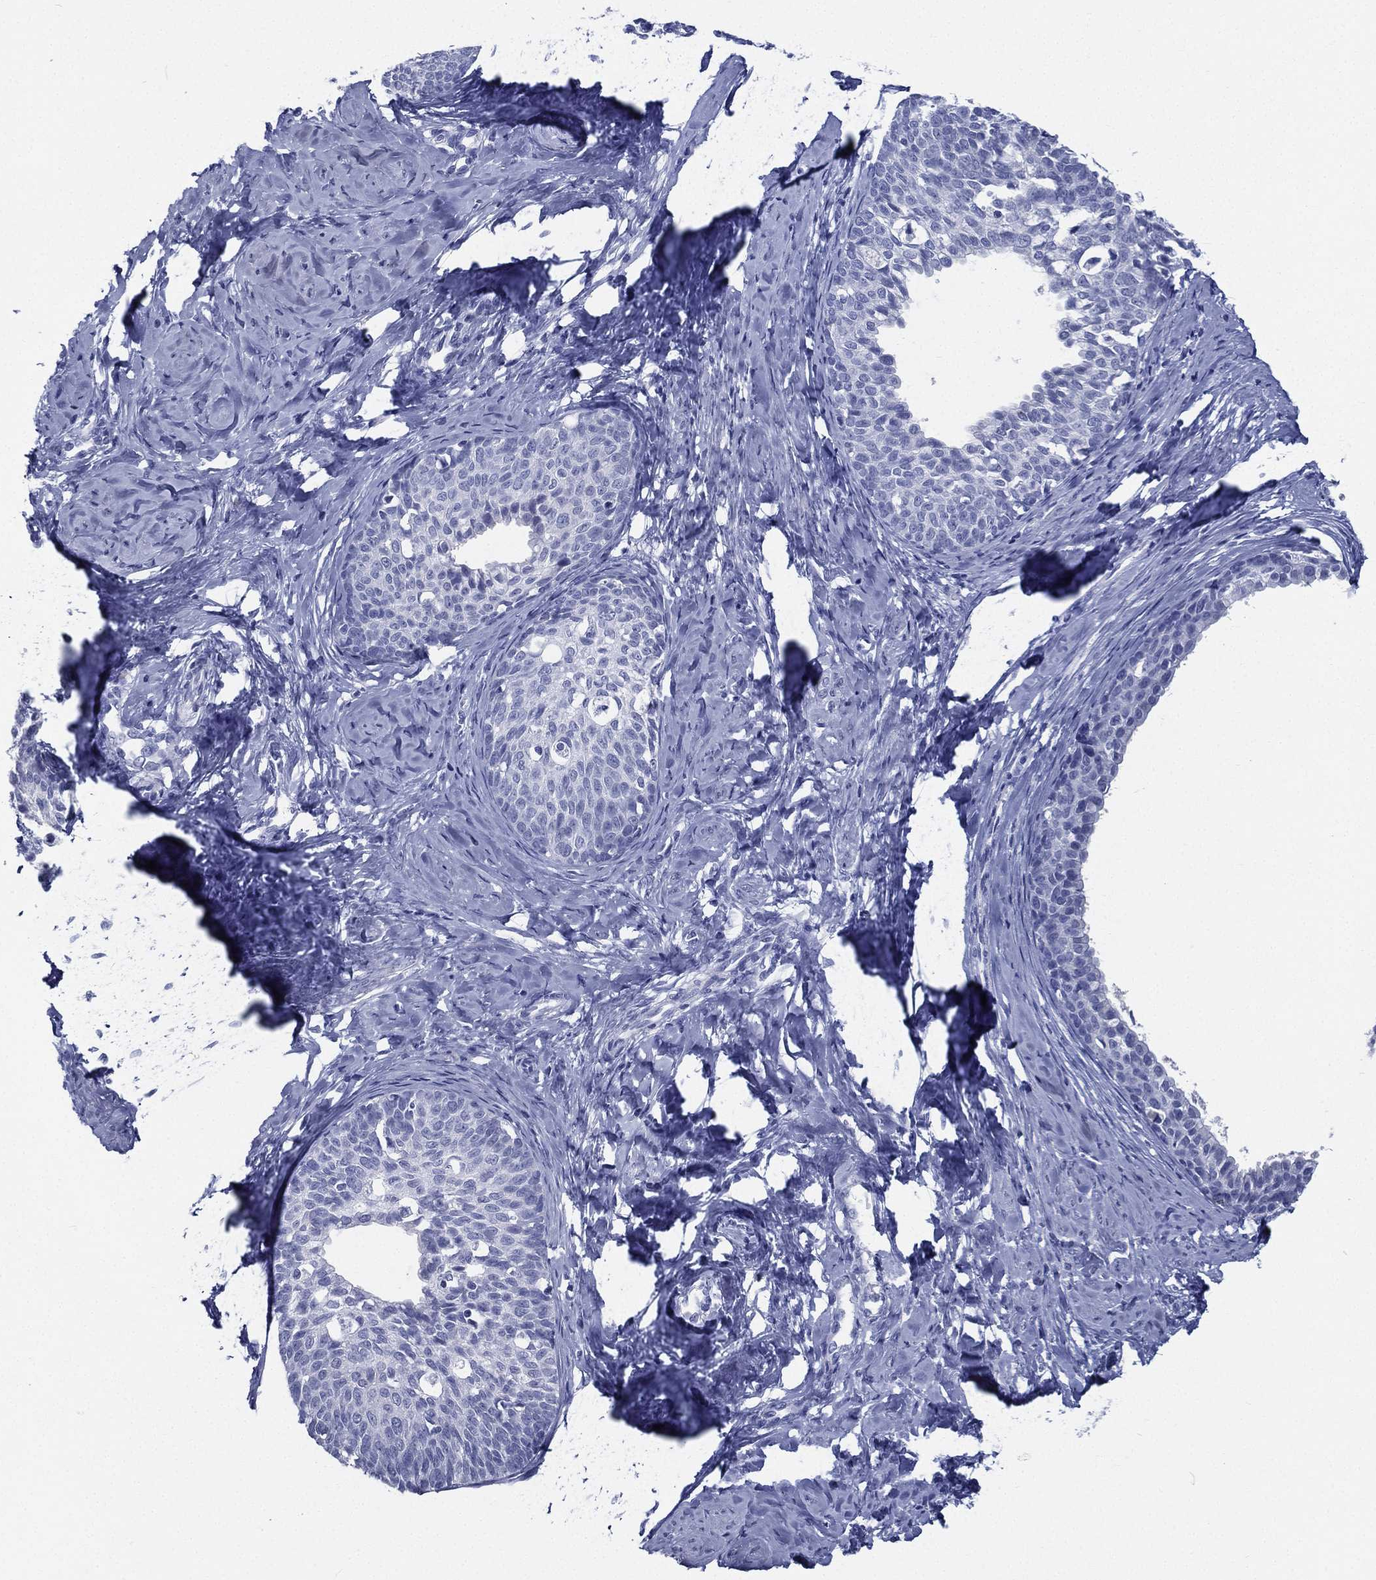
{"staining": {"intensity": "negative", "quantity": "none", "location": "none"}, "tissue": "cervical cancer", "cell_type": "Tumor cells", "image_type": "cancer", "snomed": [{"axis": "morphology", "description": "Squamous cell carcinoma, NOS"}, {"axis": "topography", "description": "Cervix"}], "caption": "The histopathology image demonstrates no significant expression in tumor cells of cervical squamous cell carcinoma. Brightfield microscopy of immunohistochemistry (IHC) stained with DAB (3,3'-diaminobenzidine) (brown) and hematoxylin (blue), captured at high magnification.", "gene": "RSPH4A", "patient": {"sex": "female", "age": 51}}